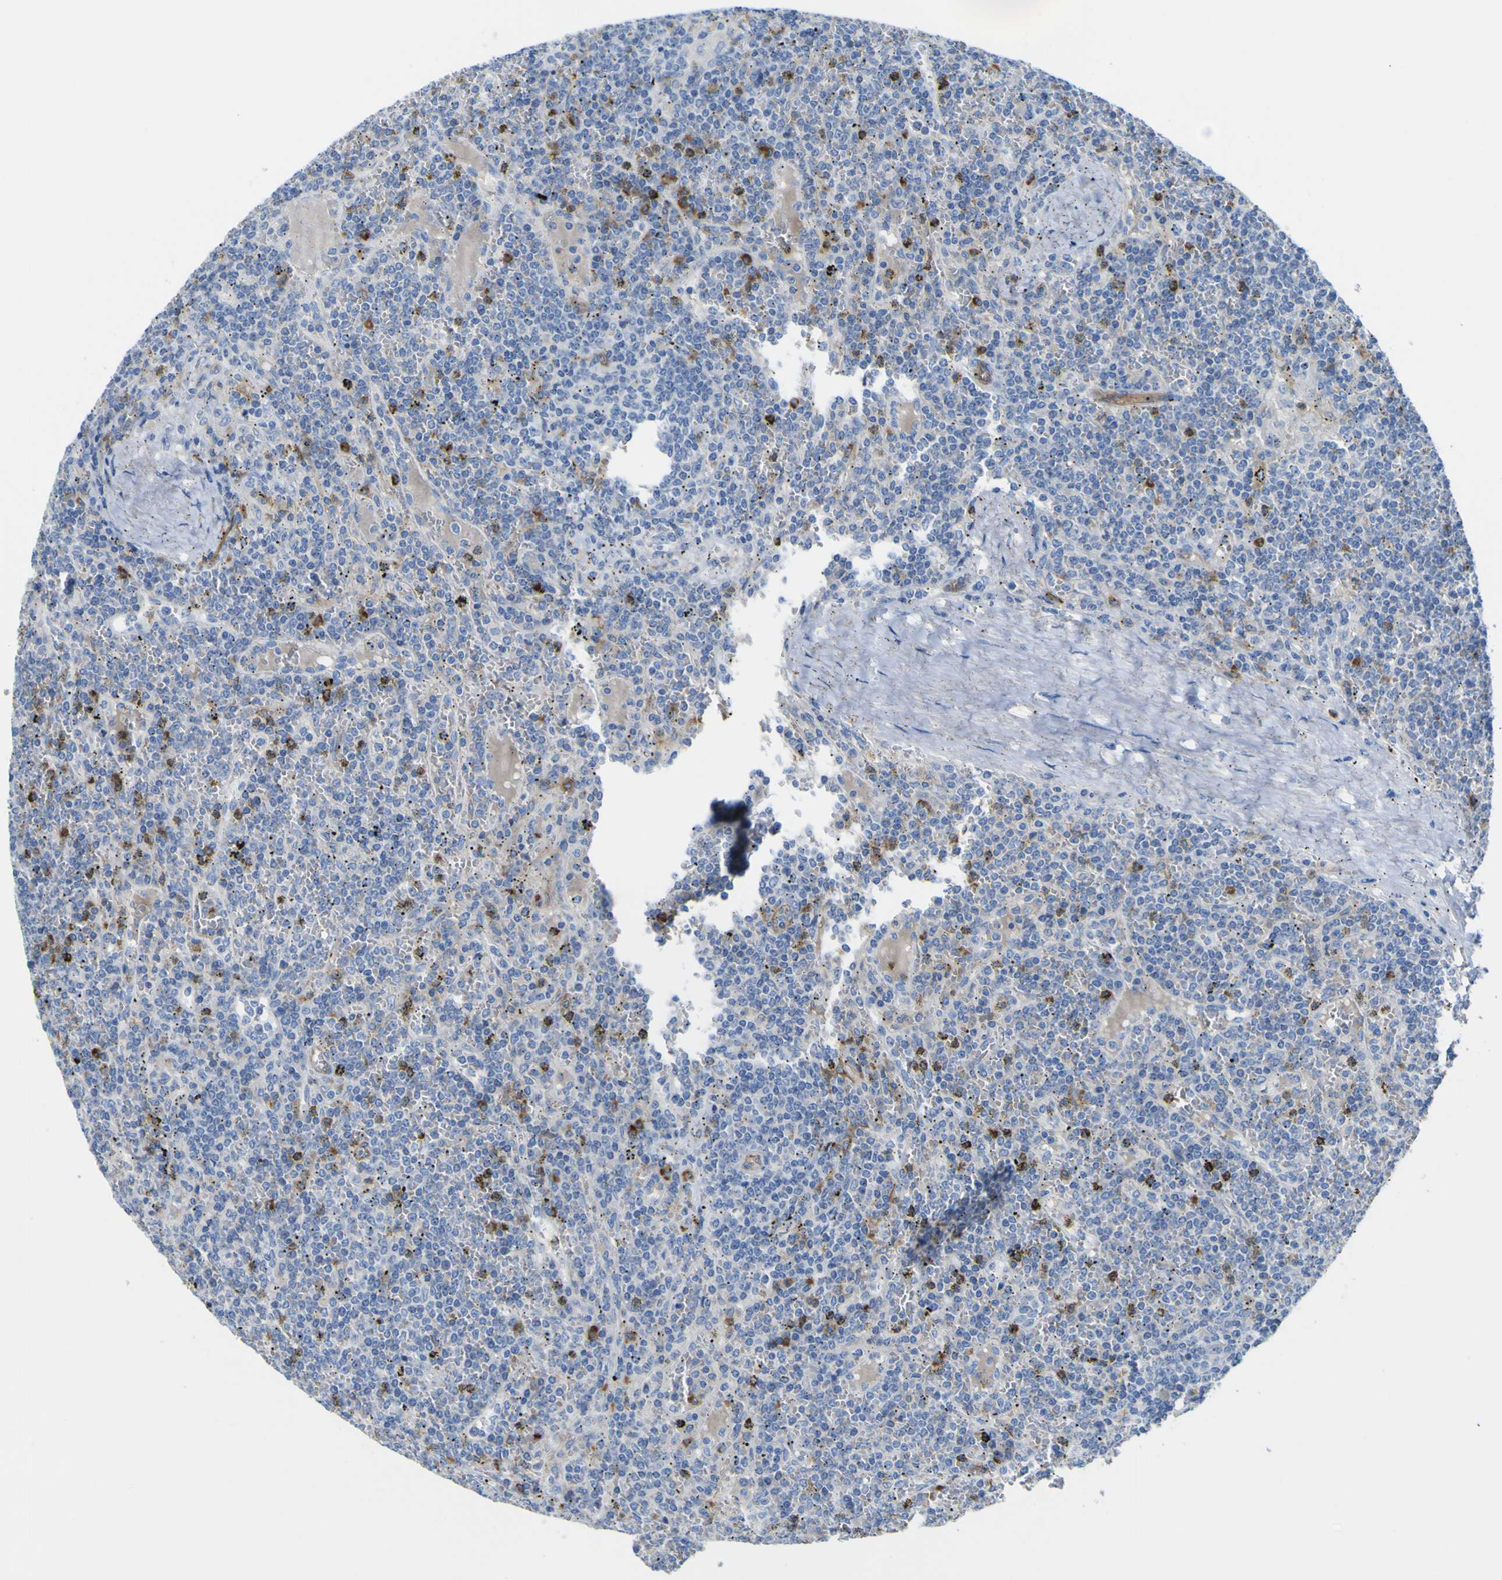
{"staining": {"intensity": "negative", "quantity": "none", "location": "none"}, "tissue": "lymphoma", "cell_type": "Tumor cells", "image_type": "cancer", "snomed": [{"axis": "morphology", "description": "Malignant lymphoma, non-Hodgkin's type, Low grade"}, {"axis": "topography", "description": "Spleen"}], "caption": "An immunohistochemistry (IHC) image of lymphoma is shown. There is no staining in tumor cells of lymphoma.", "gene": "CD93", "patient": {"sex": "female", "age": 19}}